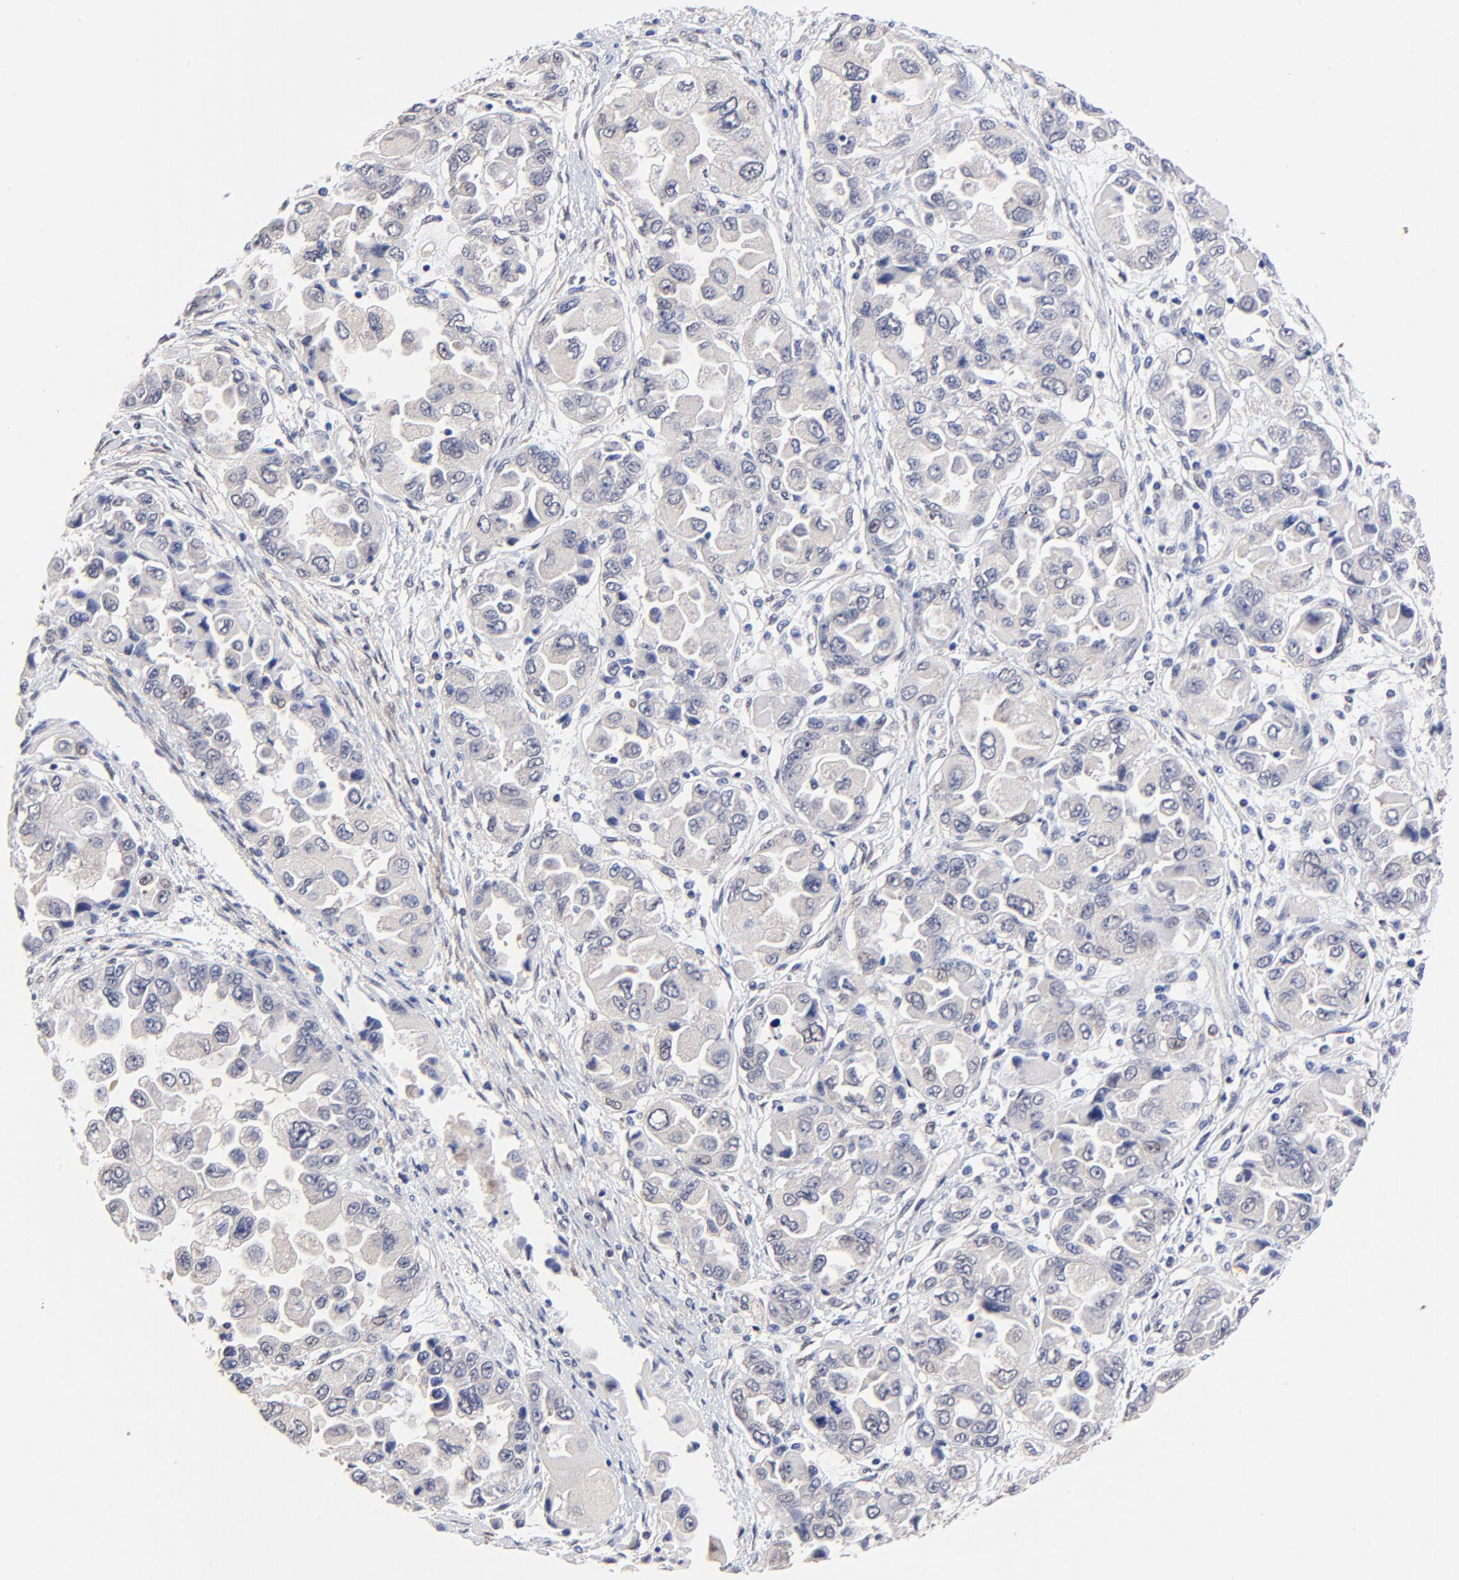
{"staining": {"intensity": "negative", "quantity": "none", "location": "none"}, "tissue": "ovarian cancer", "cell_type": "Tumor cells", "image_type": "cancer", "snomed": [{"axis": "morphology", "description": "Cystadenocarcinoma, serous, NOS"}, {"axis": "topography", "description": "Ovary"}], "caption": "This is an immunohistochemistry (IHC) photomicrograph of ovarian cancer (serous cystadenocarcinoma). There is no expression in tumor cells.", "gene": "TXNL1", "patient": {"sex": "female", "age": 84}}